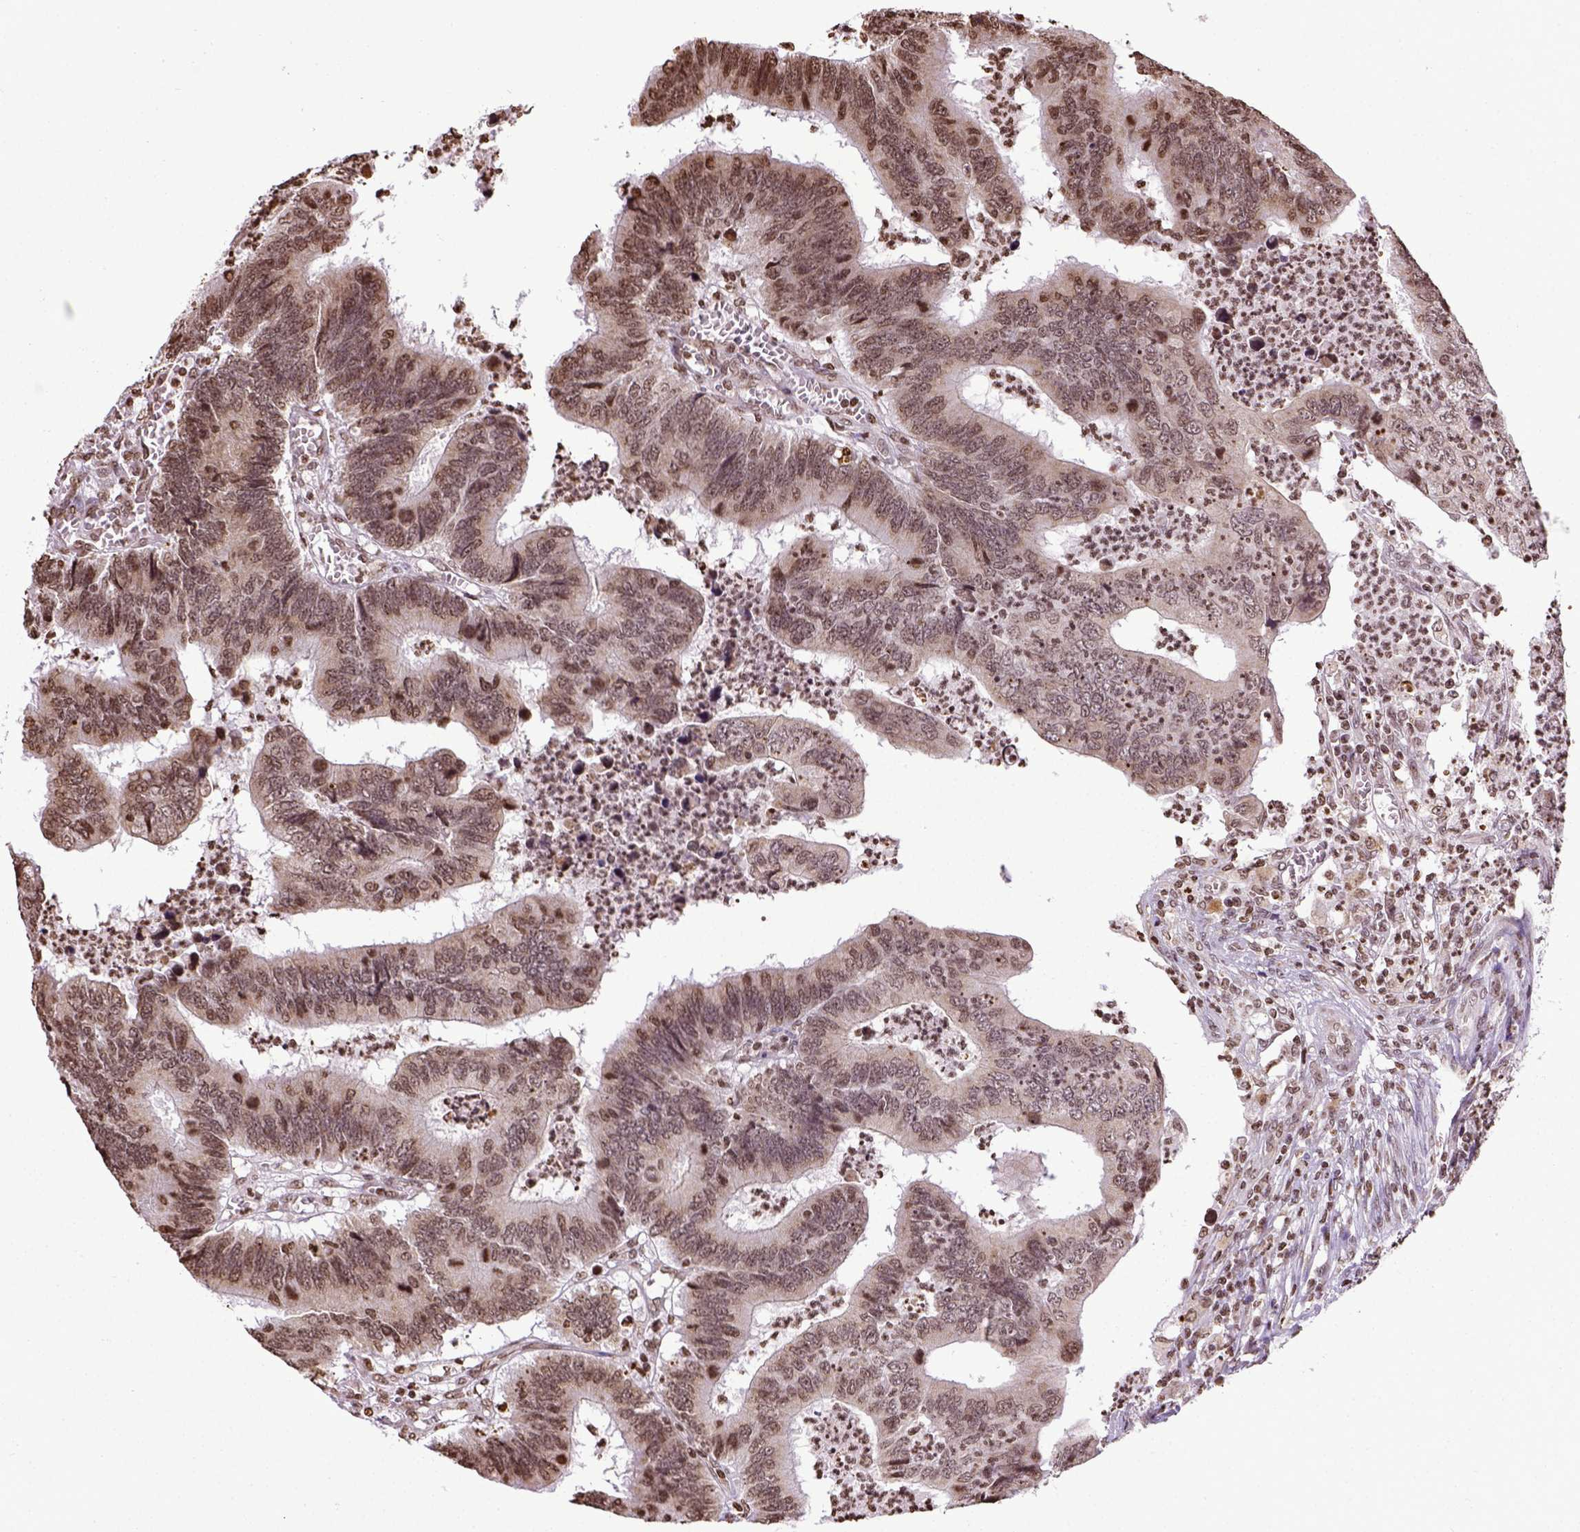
{"staining": {"intensity": "moderate", "quantity": ">75%", "location": "nuclear"}, "tissue": "colorectal cancer", "cell_type": "Tumor cells", "image_type": "cancer", "snomed": [{"axis": "morphology", "description": "Adenocarcinoma, NOS"}, {"axis": "topography", "description": "Colon"}], "caption": "The image reveals a brown stain indicating the presence of a protein in the nuclear of tumor cells in adenocarcinoma (colorectal).", "gene": "ZNF75D", "patient": {"sex": "female", "age": 67}}